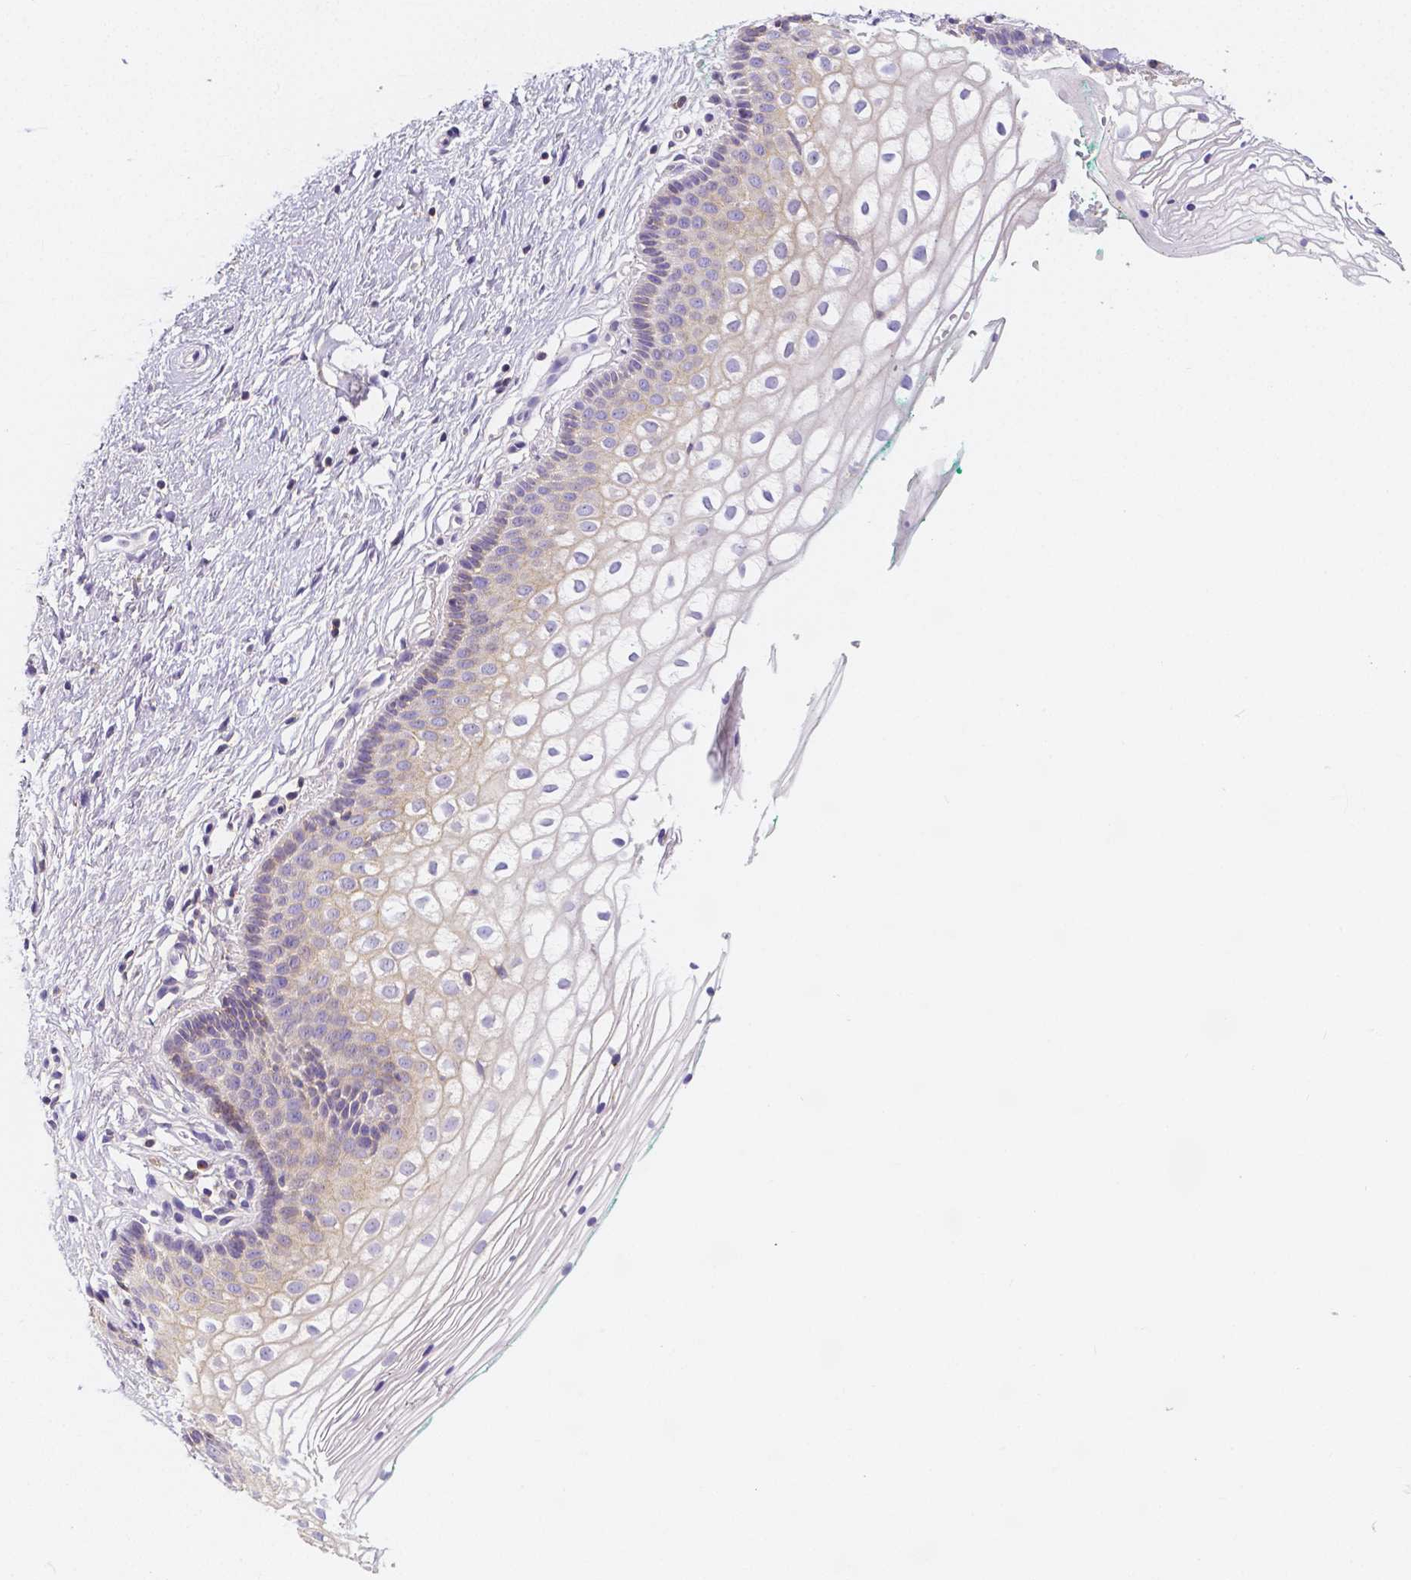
{"staining": {"intensity": "negative", "quantity": "none", "location": "none"}, "tissue": "vagina", "cell_type": "Squamous epithelial cells", "image_type": "normal", "snomed": [{"axis": "morphology", "description": "Normal tissue, NOS"}, {"axis": "topography", "description": "Vagina"}], "caption": "Immunohistochemistry of unremarkable human vagina demonstrates no positivity in squamous epithelial cells. Brightfield microscopy of immunohistochemistry (IHC) stained with DAB (3,3'-diaminobenzidine) (brown) and hematoxylin (blue), captured at high magnification.", "gene": "GABRD", "patient": {"sex": "female", "age": 36}}